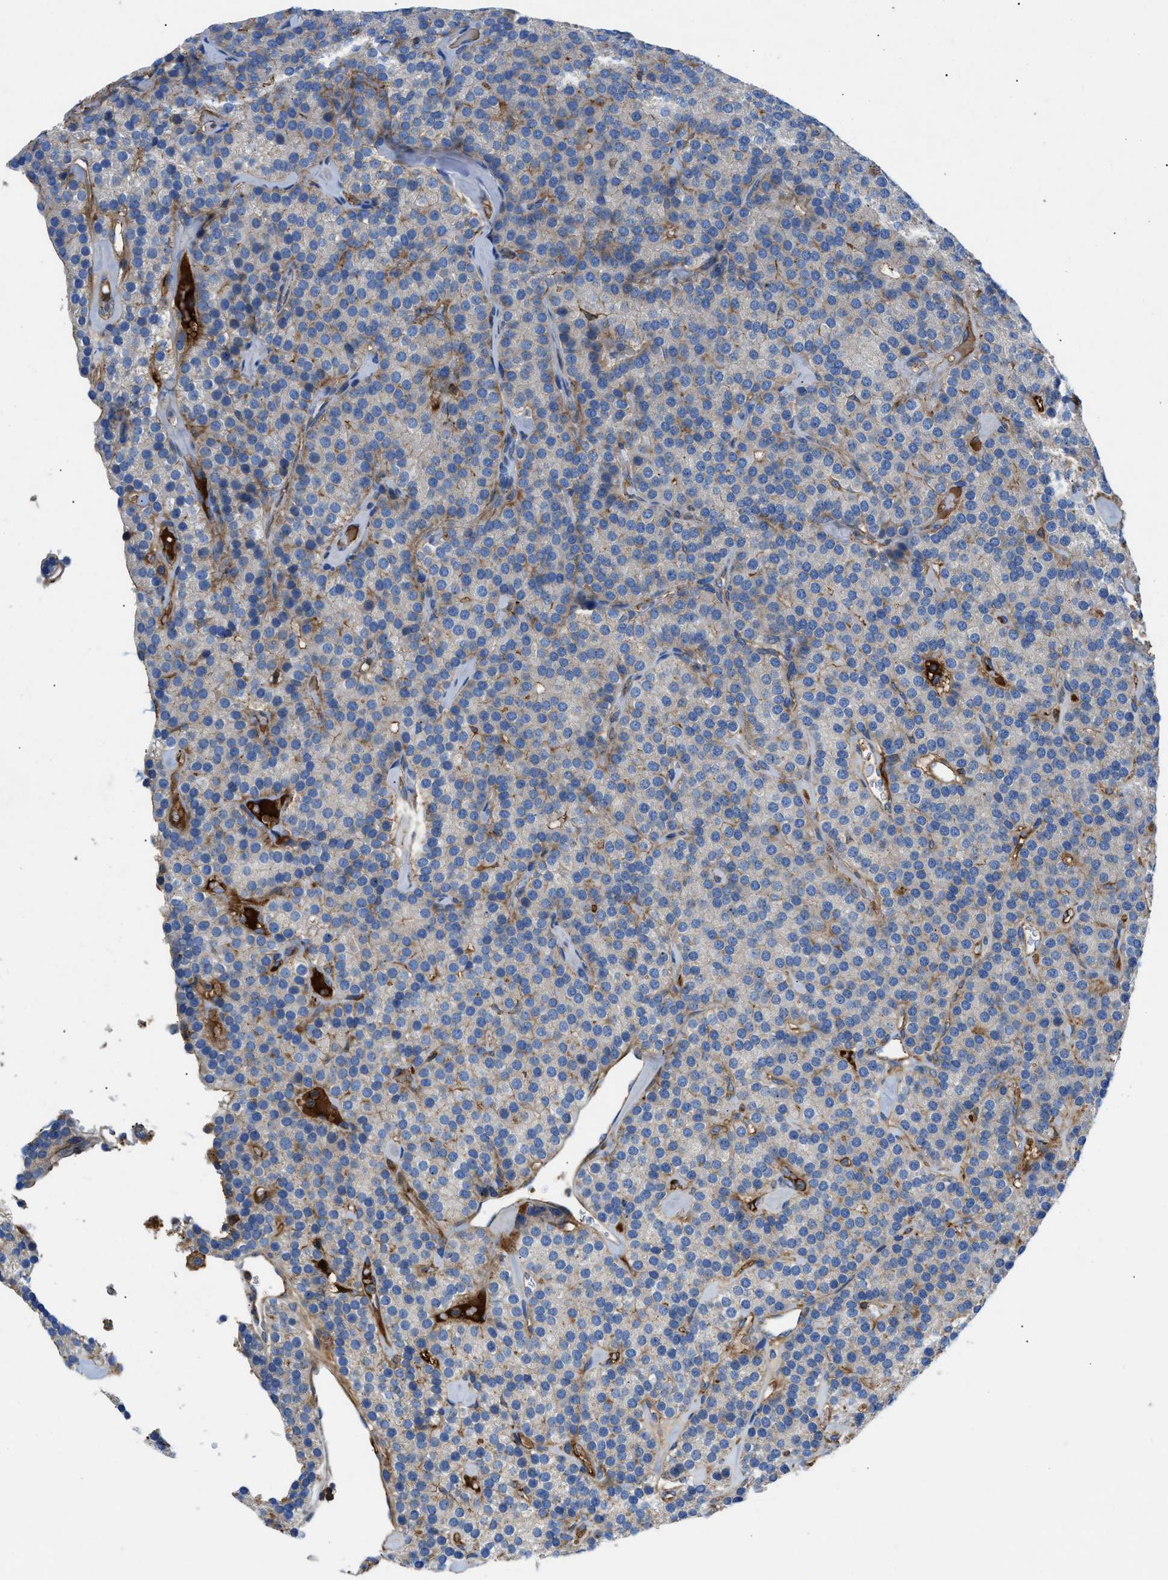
{"staining": {"intensity": "negative", "quantity": "none", "location": "none"}, "tissue": "parathyroid gland", "cell_type": "Glandular cells", "image_type": "normal", "snomed": [{"axis": "morphology", "description": "Normal tissue, NOS"}, {"axis": "morphology", "description": "Adenoma, NOS"}, {"axis": "topography", "description": "Parathyroid gland"}], "caption": "A micrograph of human parathyroid gland is negative for staining in glandular cells. (Brightfield microscopy of DAB immunohistochemistry (IHC) at high magnification).", "gene": "ATP6V0D1", "patient": {"sex": "female", "age": 86}}